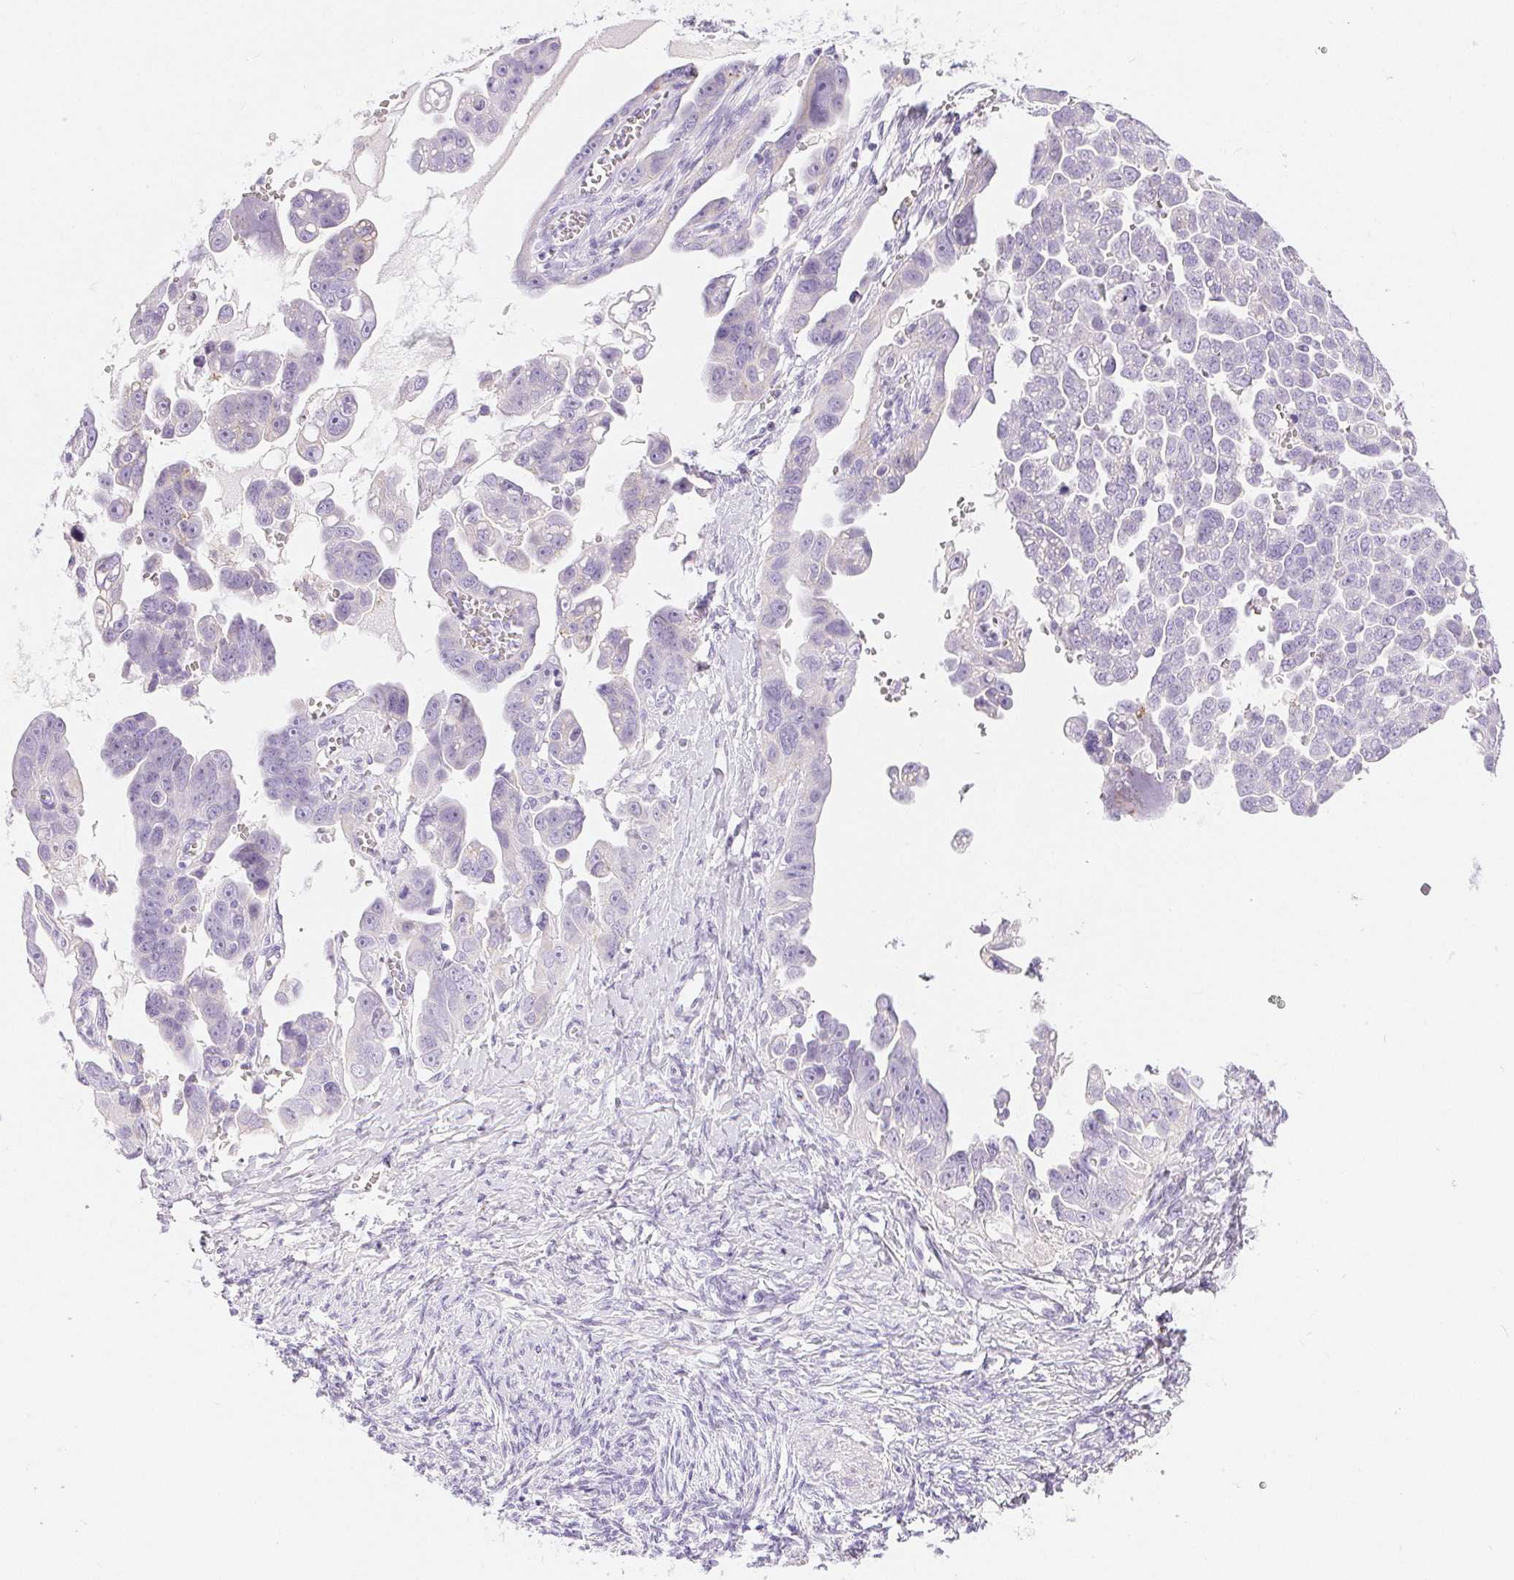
{"staining": {"intensity": "negative", "quantity": "none", "location": "none"}, "tissue": "ovarian cancer", "cell_type": "Tumor cells", "image_type": "cancer", "snomed": [{"axis": "morphology", "description": "Cystadenocarcinoma, serous, NOS"}, {"axis": "topography", "description": "Ovary"}], "caption": "Tumor cells show no significant protein positivity in serous cystadenocarcinoma (ovarian).", "gene": "CLDN16", "patient": {"sex": "female", "age": 59}}